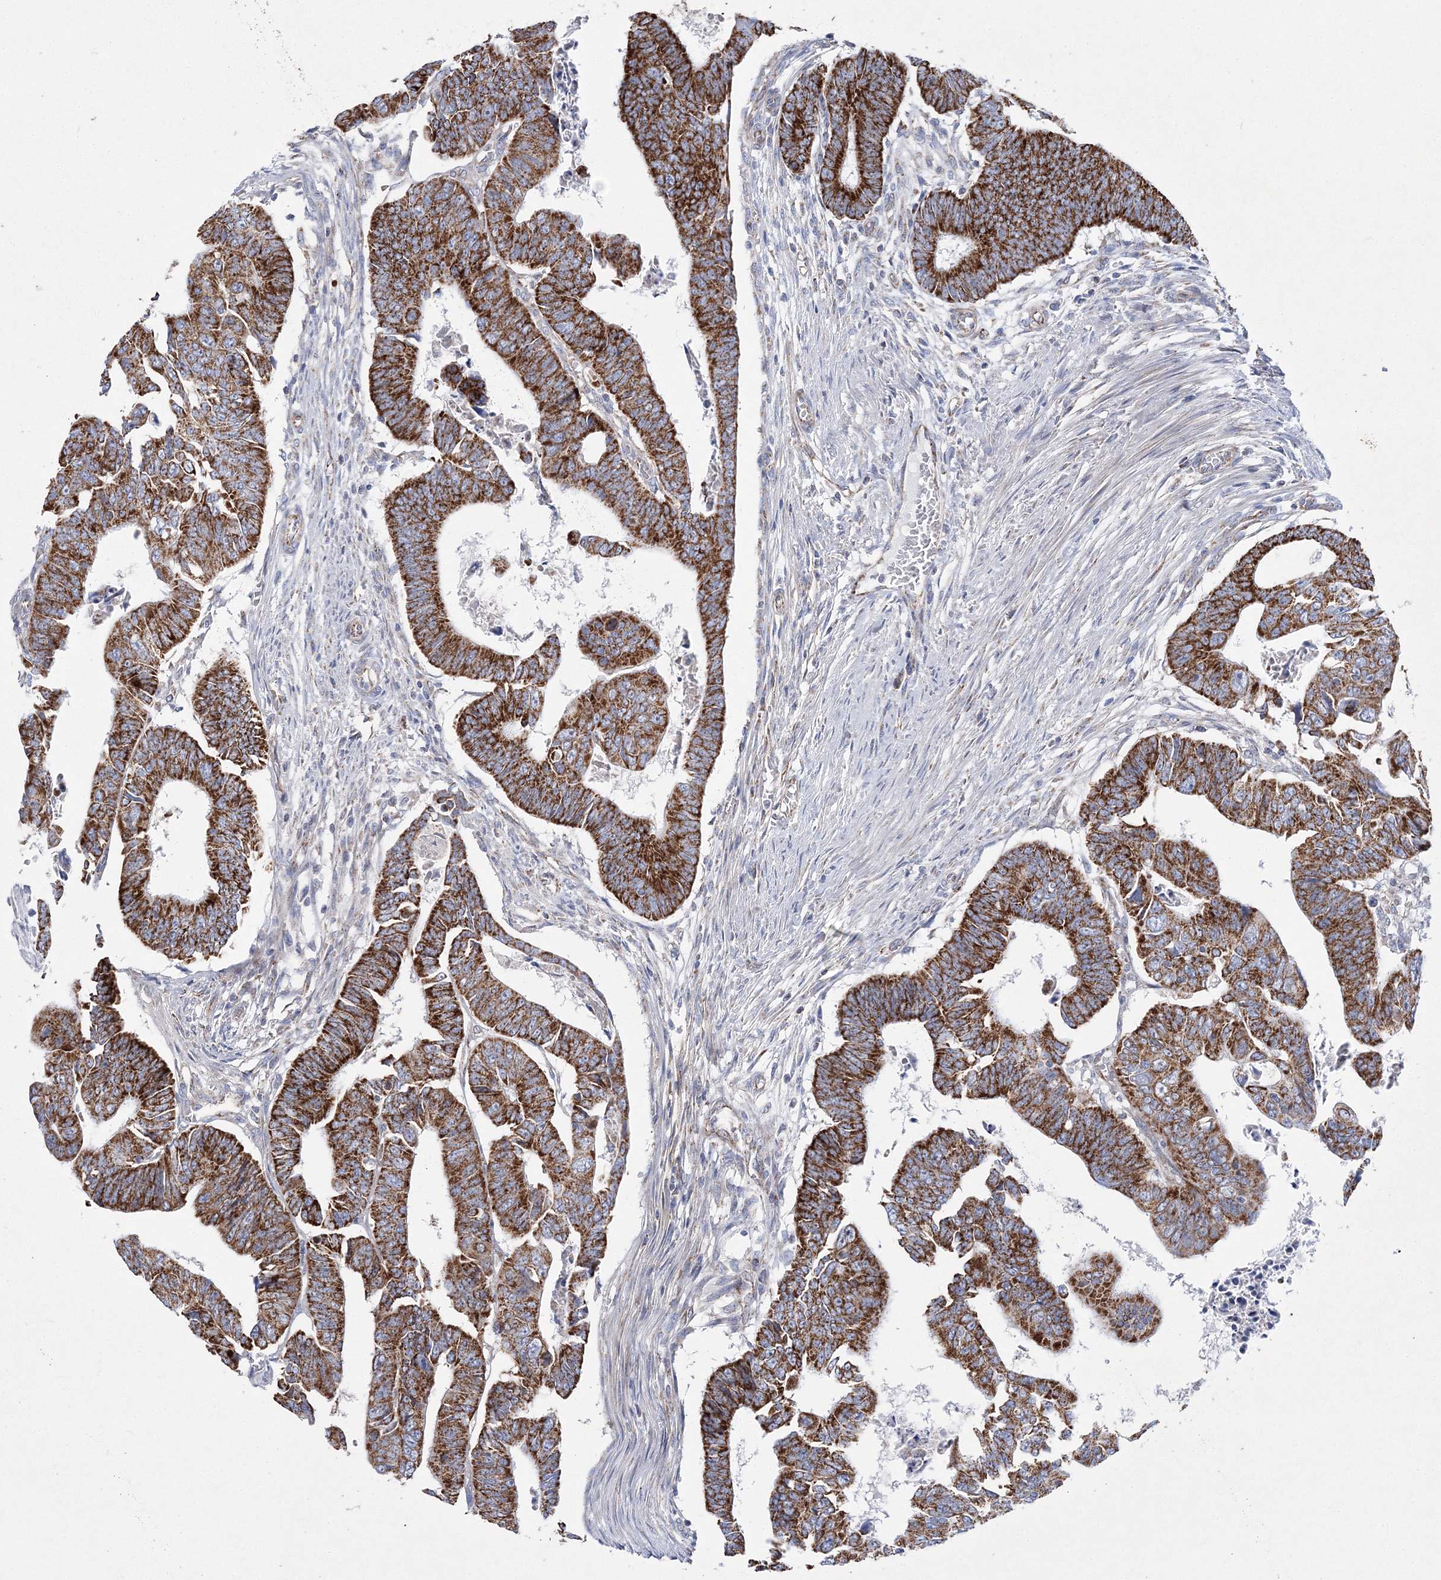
{"staining": {"intensity": "strong", "quantity": ">75%", "location": "cytoplasmic/membranous"}, "tissue": "colorectal cancer", "cell_type": "Tumor cells", "image_type": "cancer", "snomed": [{"axis": "morphology", "description": "Adenocarcinoma, NOS"}, {"axis": "topography", "description": "Rectum"}], "caption": "Approximately >75% of tumor cells in human colorectal adenocarcinoma demonstrate strong cytoplasmic/membranous protein positivity as visualized by brown immunohistochemical staining.", "gene": "HIBCH", "patient": {"sex": "female", "age": 65}}